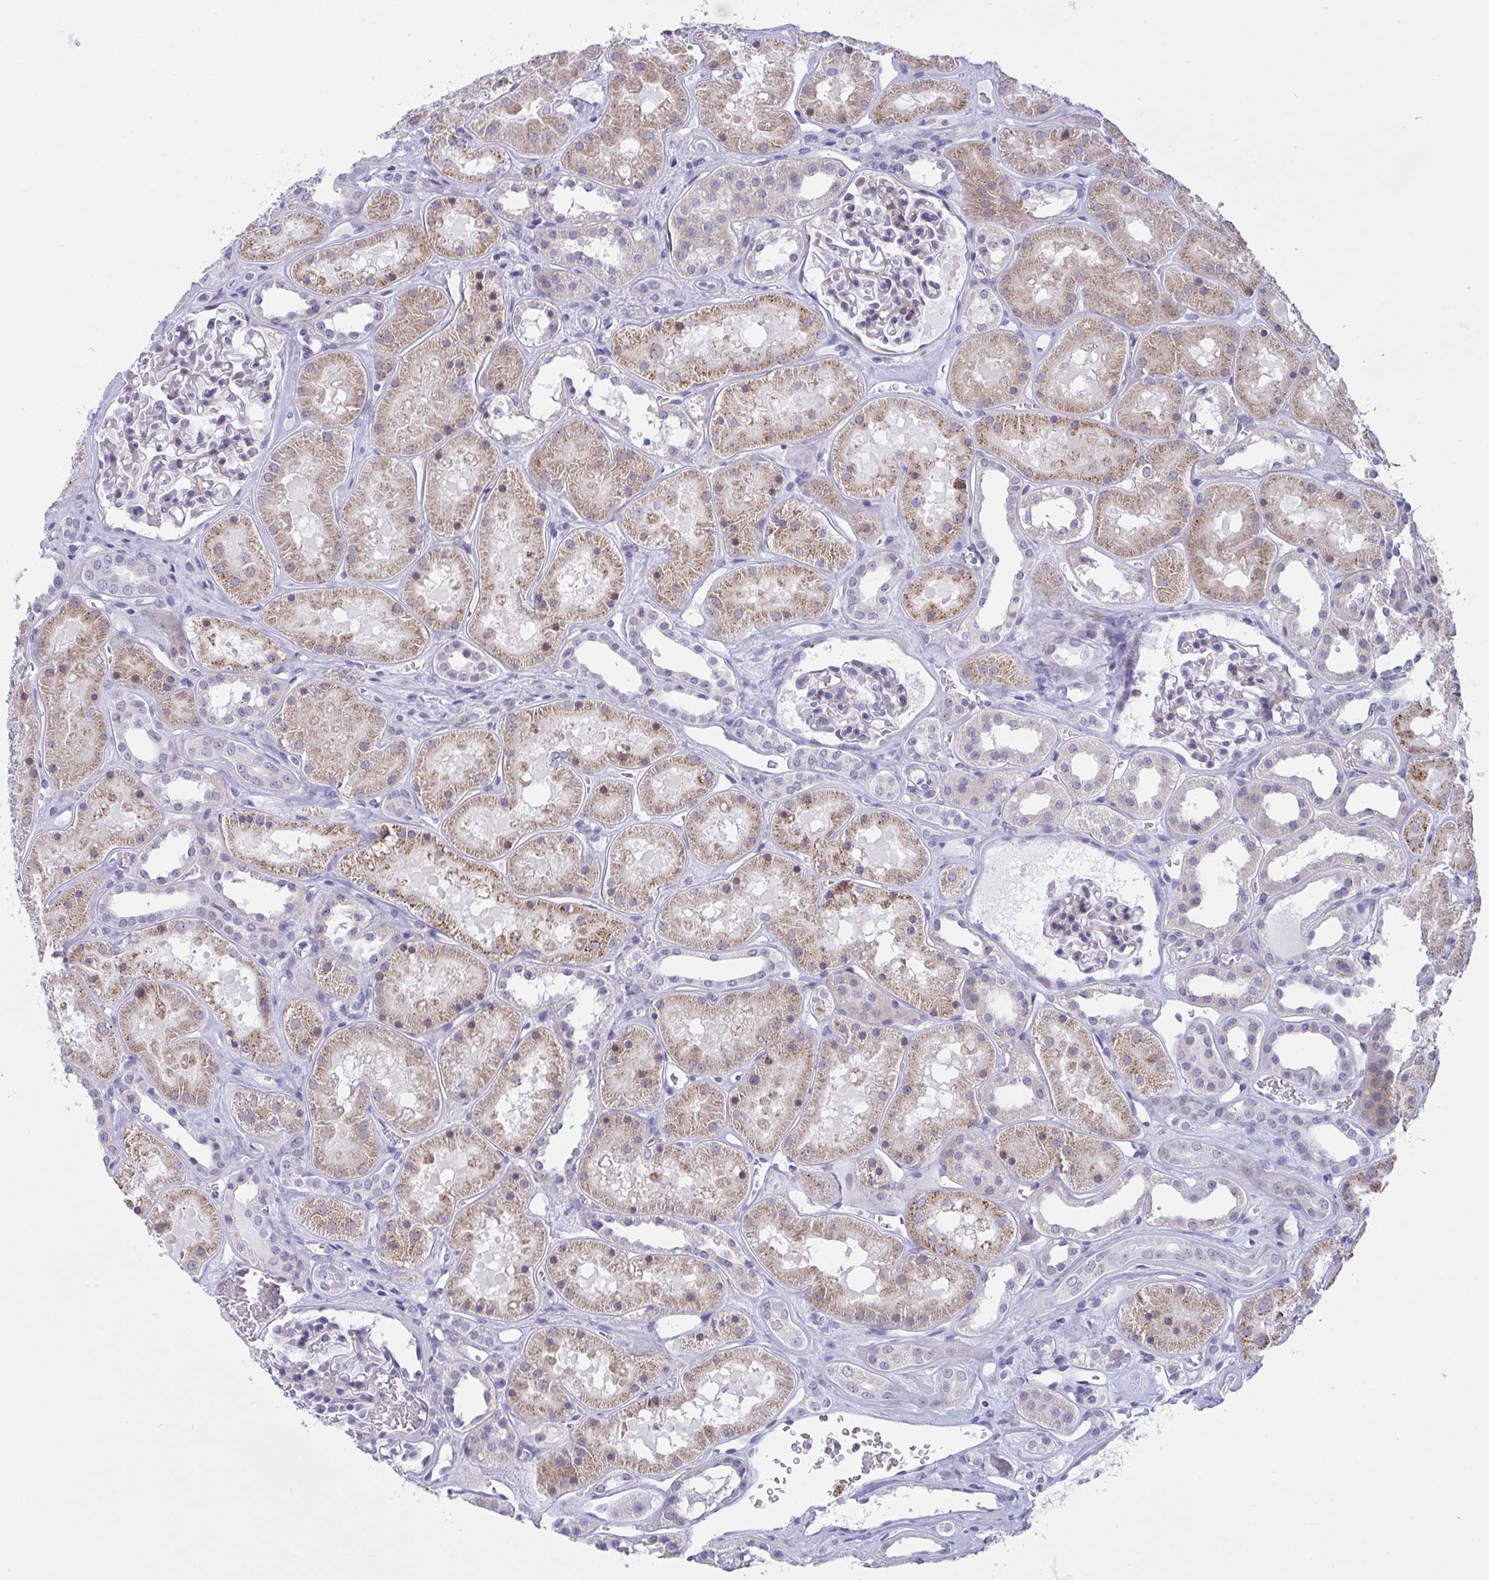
{"staining": {"intensity": "weak", "quantity": "<25%", "location": "cytoplasmic/membranous"}, "tissue": "kidney", "cell_type": "Cells in glomeruli", "image_type": "normal", "snomed": [{"axis": "morphology", "description": "Normal tissue, NOS"}, {"axis": "topography", "description": "Kidney"}], "caption": "Cells in glomeruli show no significant expression in benign kidney. (DAB (3,3'-diaminobenzidine) immunohistochemistry (IHC) visualized using brightfield microscopy, high magnification).", "gene": "FBXL22", "patient": {"sex": "female", "age": 41}}